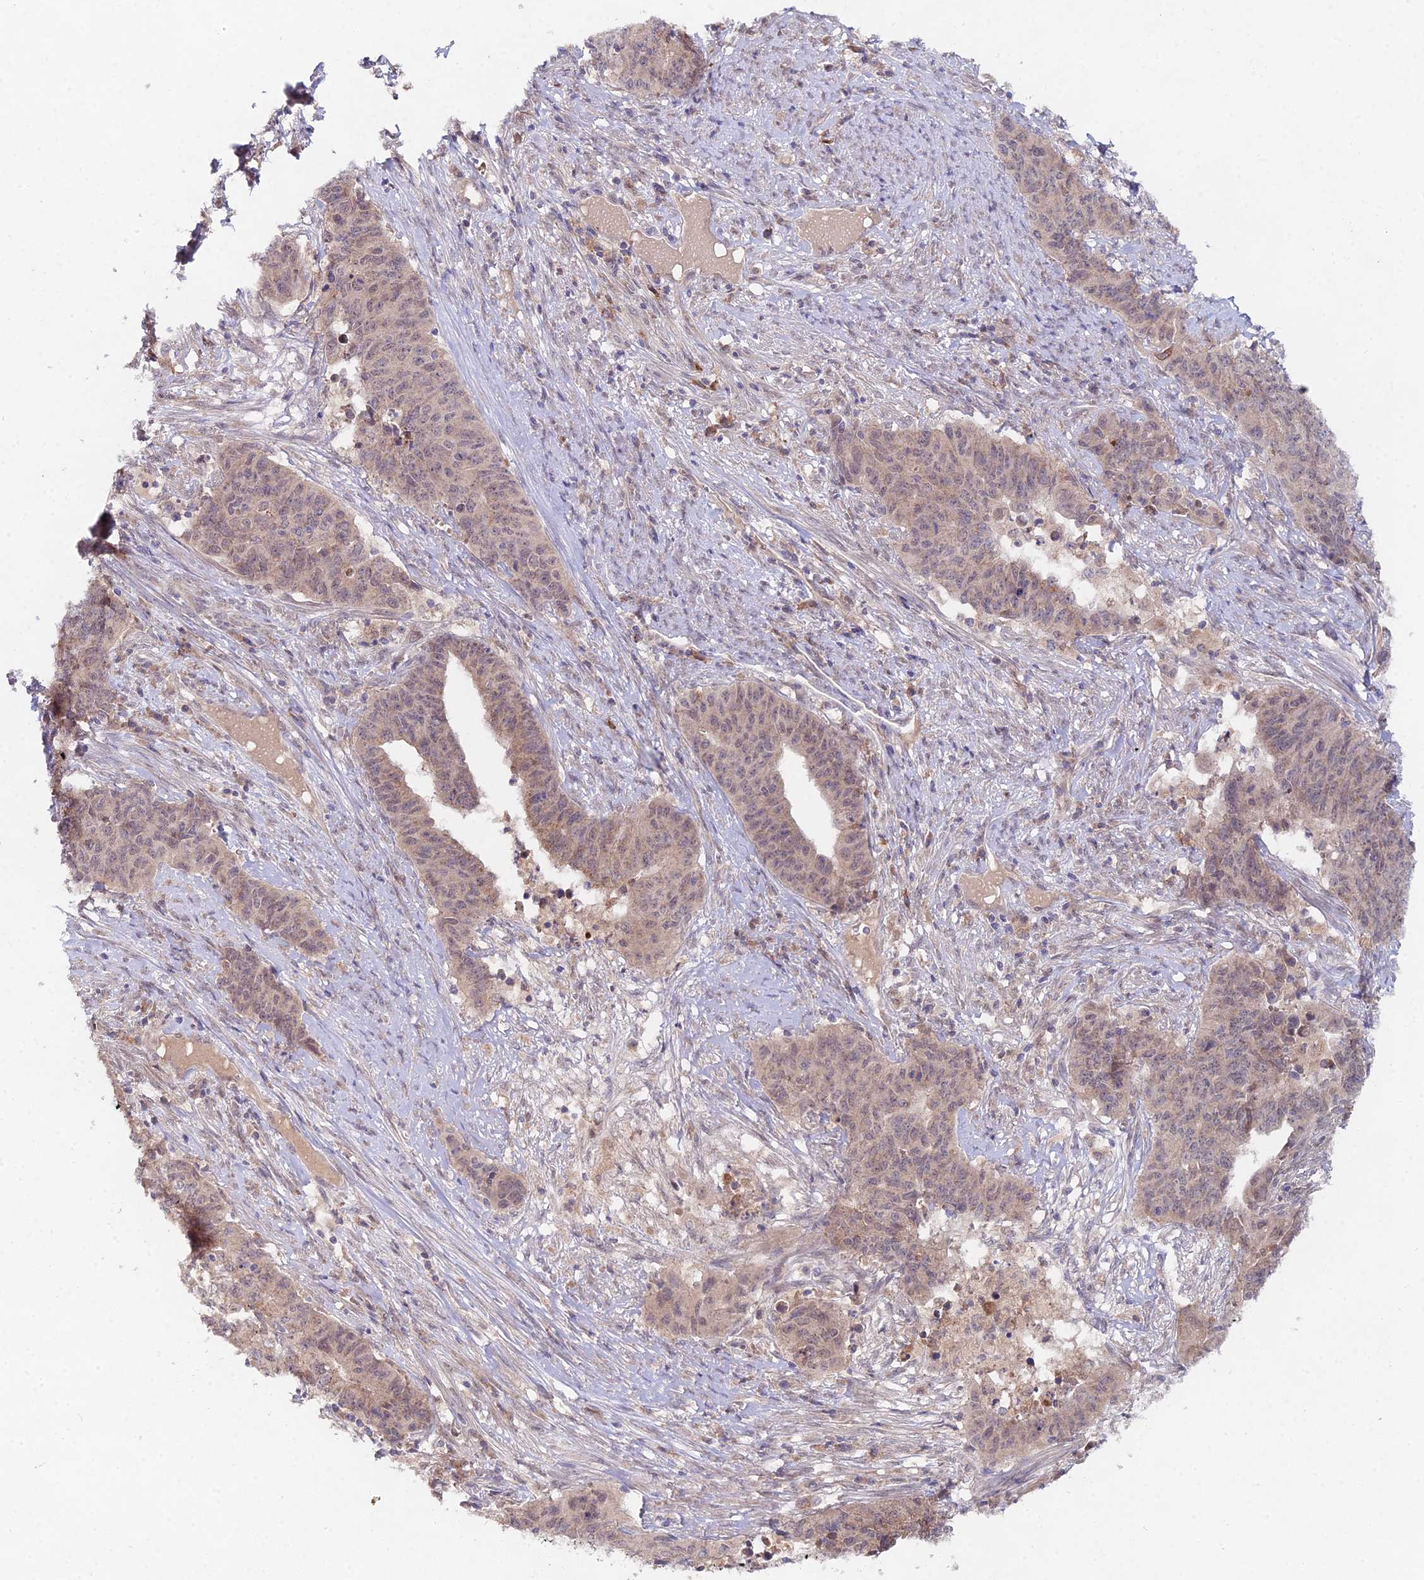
{"staining": {"intensity": "weak", "quantity": ">75%", "location": "cytoplasmic/membranous,nuclear"}, "tissue": "endometrial cancer", "cell_type": "Tumor cells", "image_type": "cancer", "snomed": [{"axis": "morphology", "description": "Adenocarcinoma, NOS"}, {"axis": "topography", "description": "Endometrium"}], "caption": "A micrograph of human endometrial adenocarcinoma stained for a protein demonstrates weak cytoplasmic/membranous and nuclear brown staining in tumor cells.", "gene": "WDR43", "patient": {"sex": "female", "age": 59}}